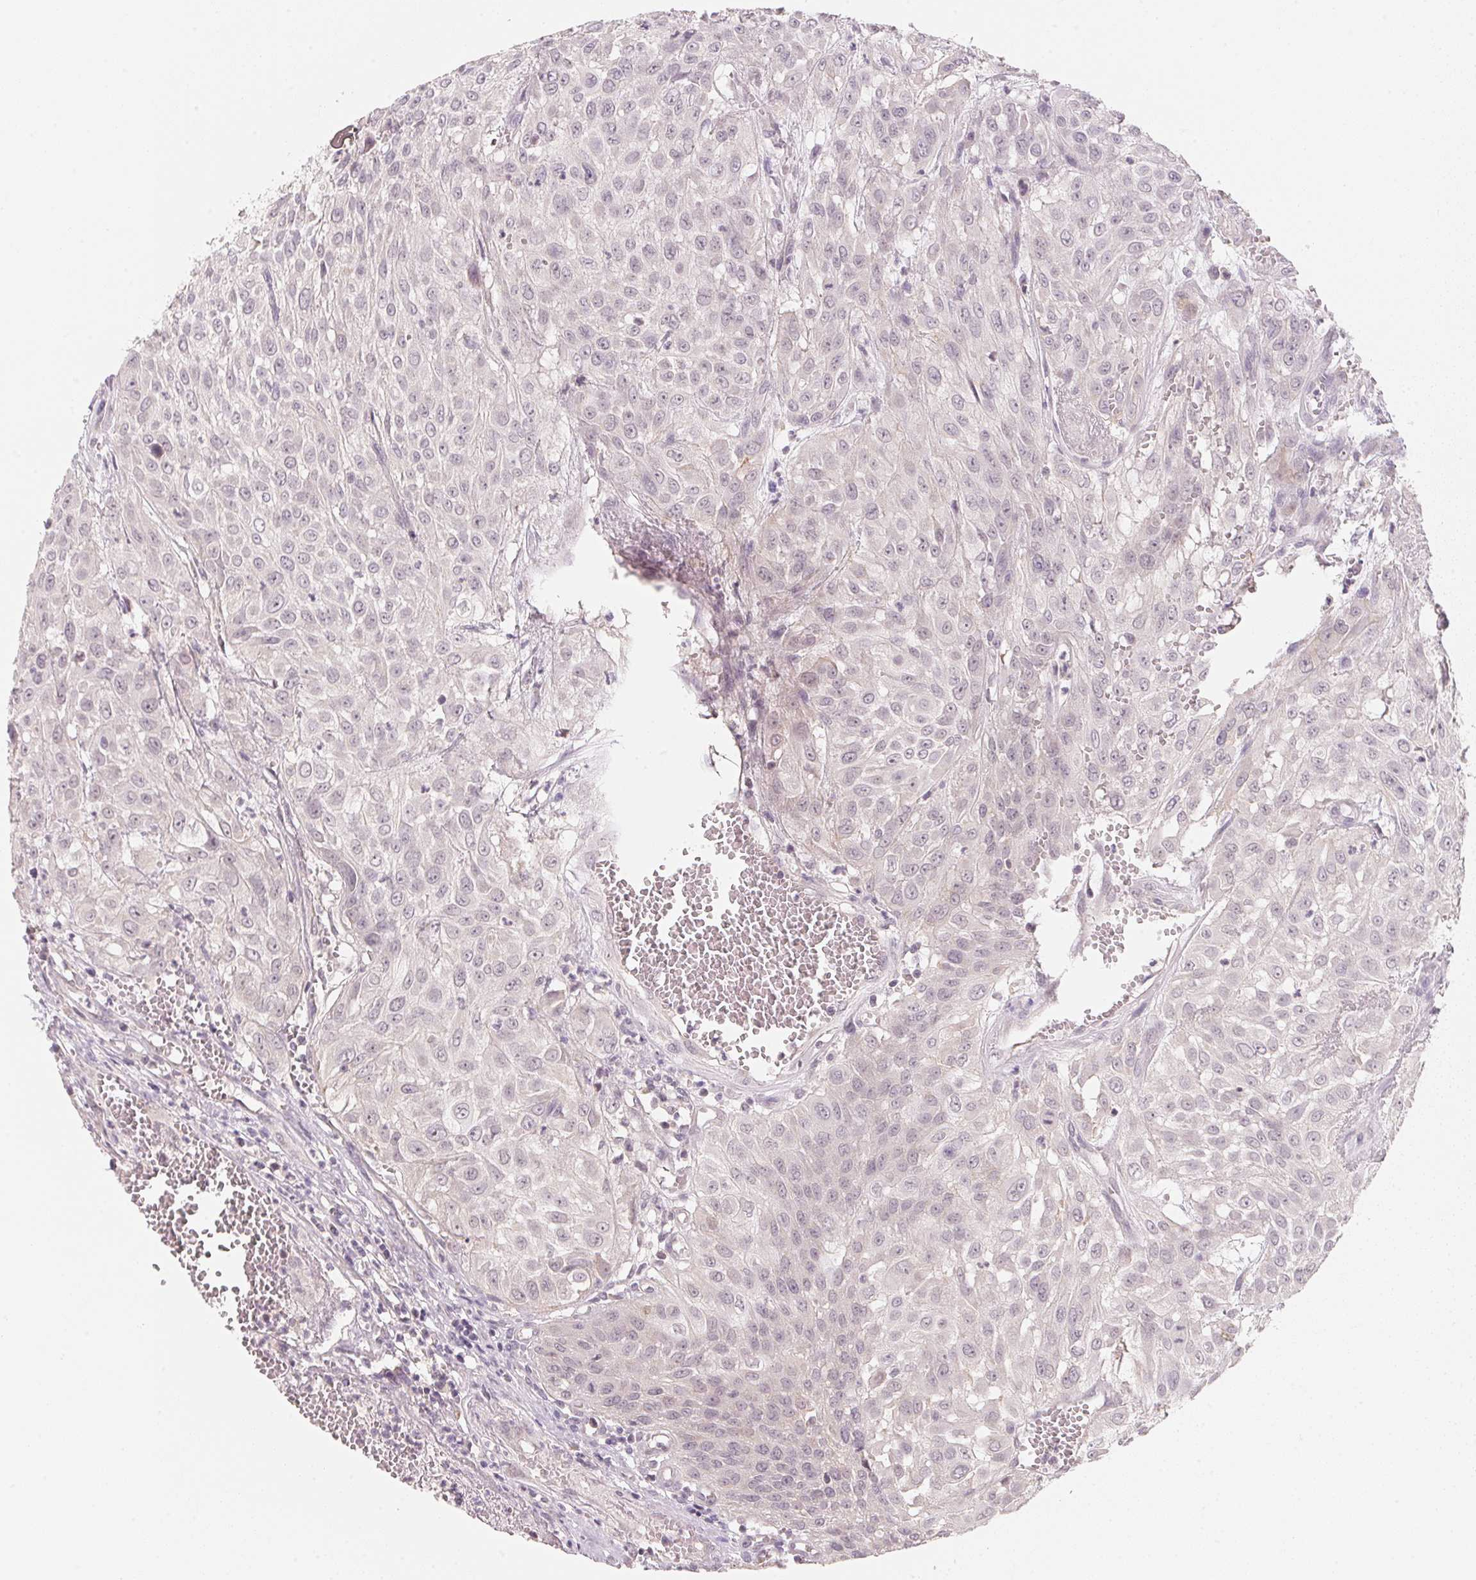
{"staining": {"intensity": "negative", "quantity": "none", "location": "none"}, "tissue": "urothelial cancer", "cell_type": "Tumor cells", "image_type": "cancer", "snomed": [{"axis": "morphology", "description": "Urothelial carcinoma, High grade"}, {"axis": "topography", "description": "Urinary bladder"}], "caption": "Human urothelial cancer stained for a protein using immunohistochemistry (IHC) exhibits no expression in tumor cells.", "gene": "ANKRD31", "patient": {"sex": "male", "age": 57}}